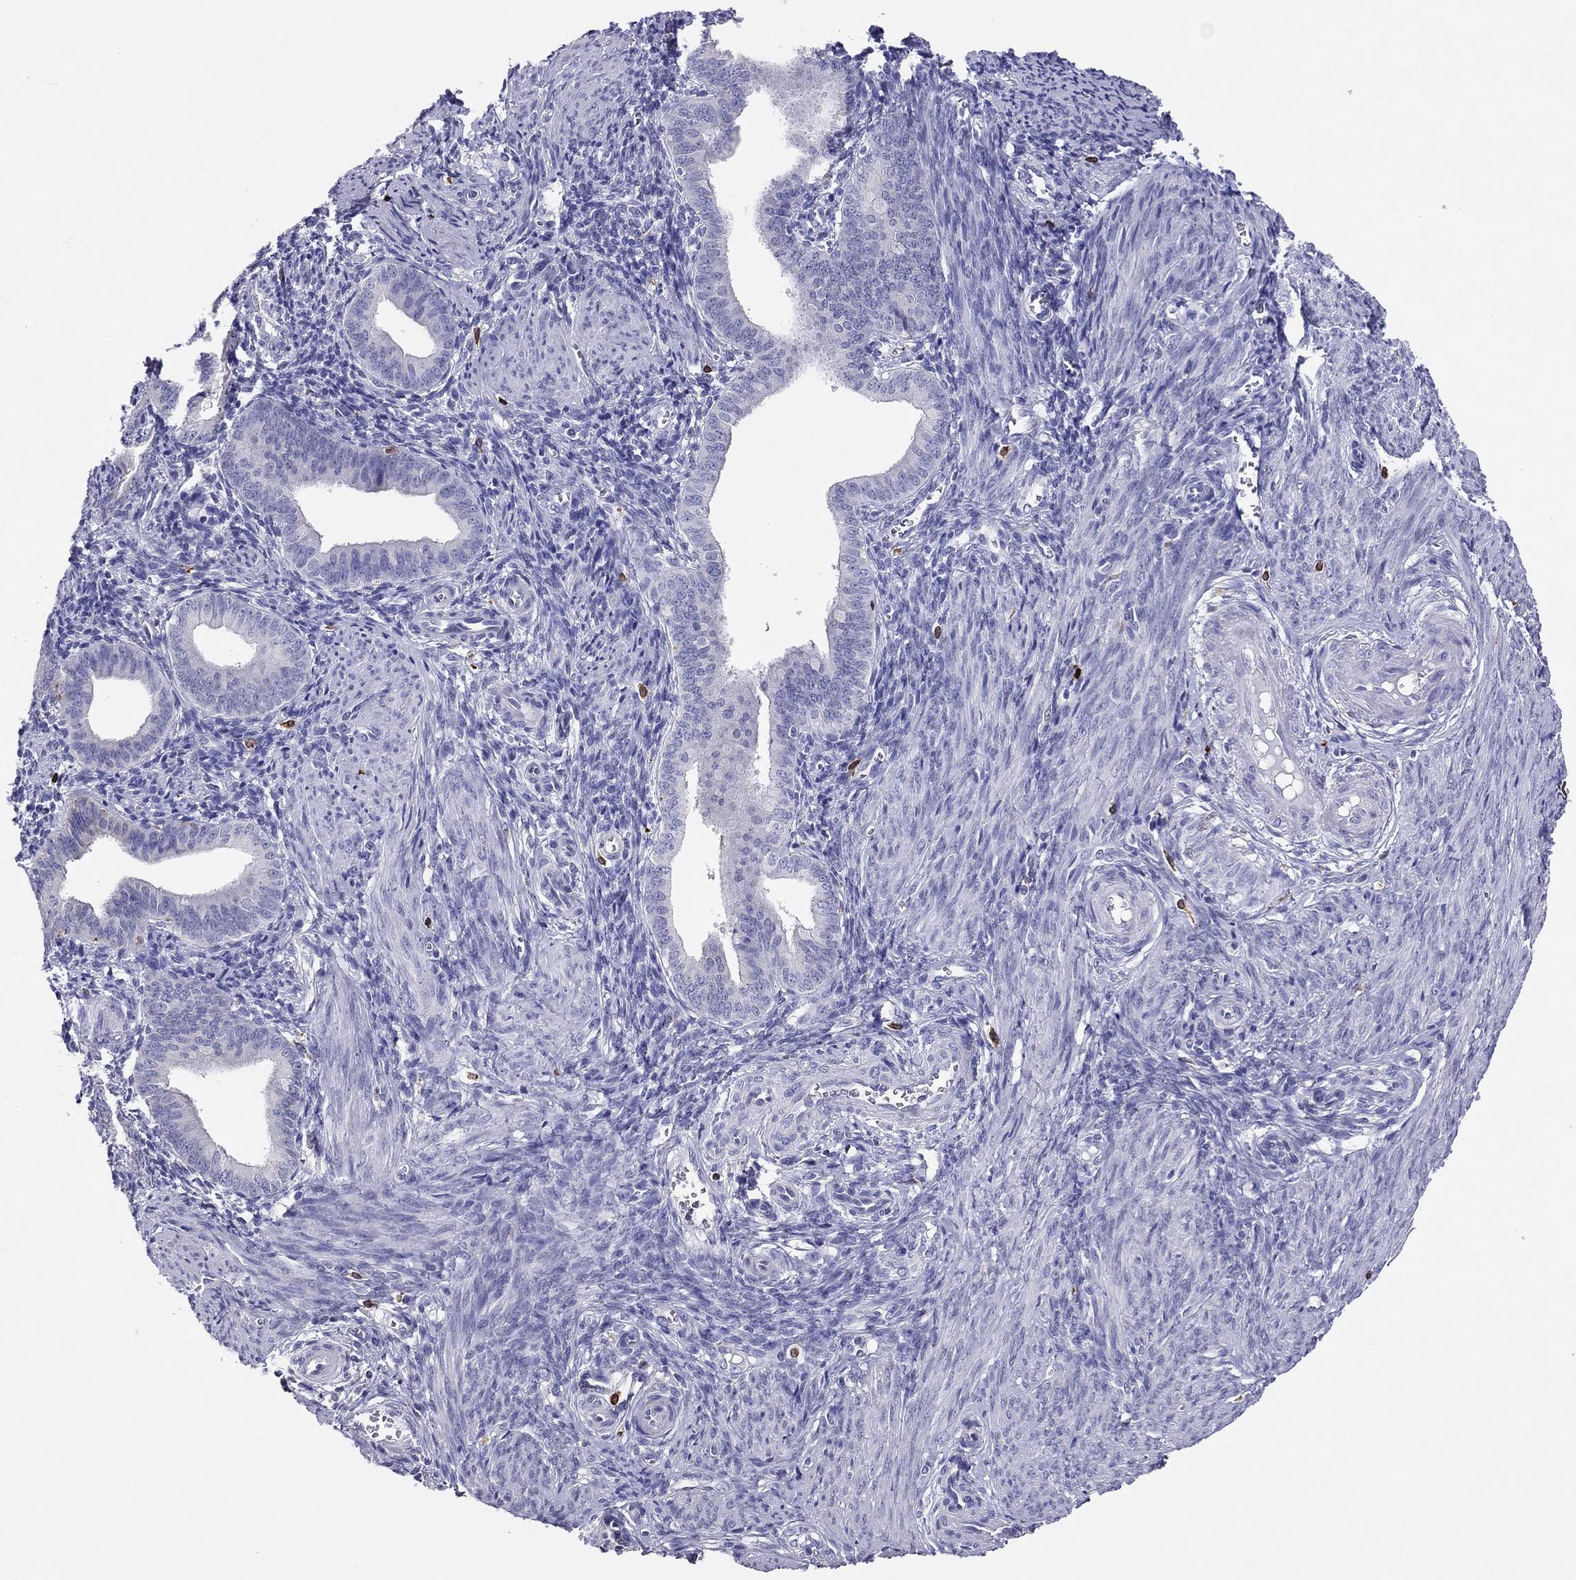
{"staining": {"intensity": "negative", "quantity": "none", "location": "none"}, "tissue": "endometrium", "cell_type": "Cells in endometrial stroma", "image_type": "normal", "snomed": [{"axis": "morphology", "description": "Normal tissue, NOS"}, {"axis": "topography", "description": "Endometrium"}], "caption": "Histopathology image shows no protein expression in cells in endometrial stroma of benign endometrium. (Stains: DAB IHC with hematoxylin counter stain, Microscopy: brightfield microscopy at high magnification).", "gene": "ADORA2A", "patient": {"sex": "female", "age": 42}}